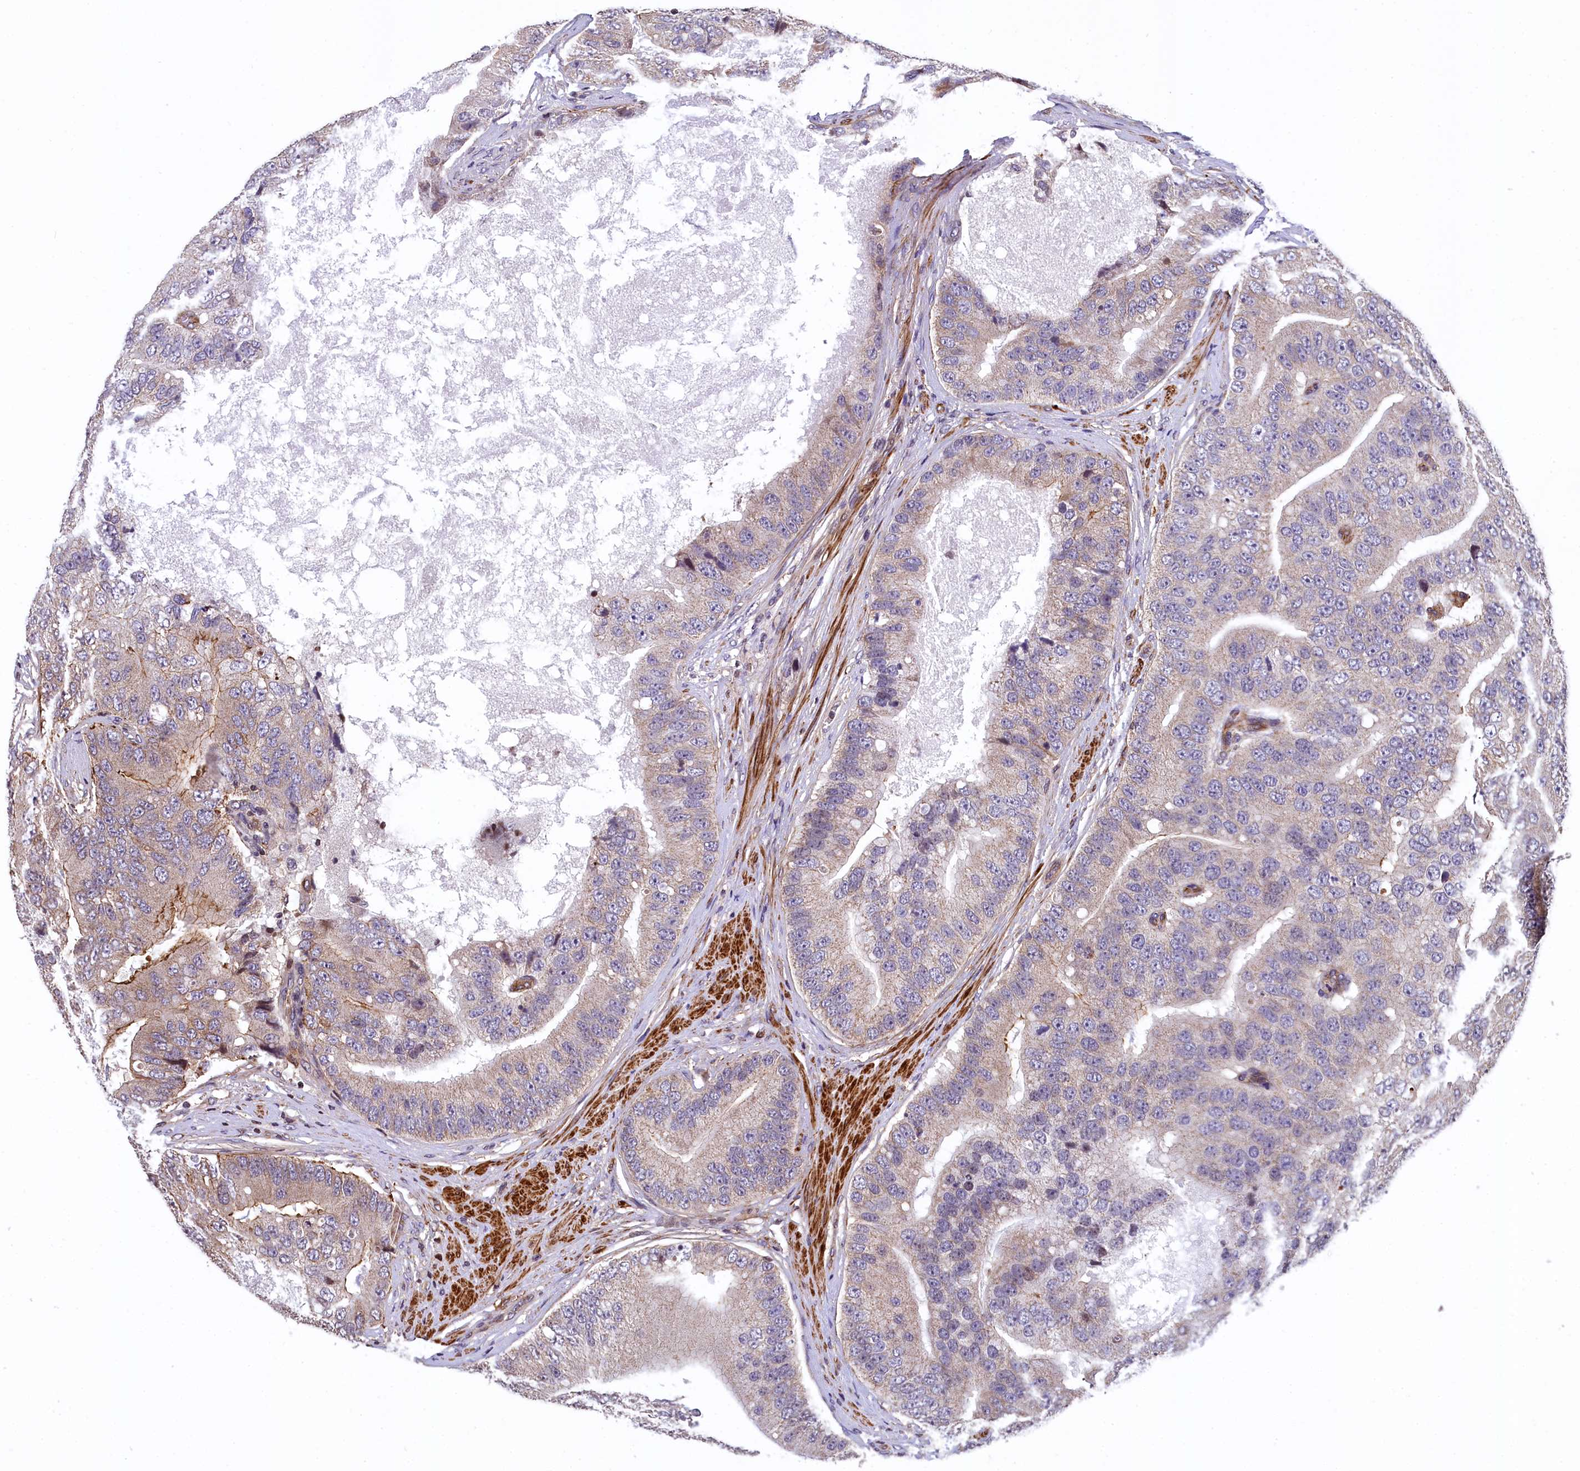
{"staining": {"intensity": "moderate", "quantity": "<25%", "location": "cytoplasmic/membranous"}, "tissue": "prostate cancer", "cell_type": "Tumor cells", "image_type": "cancer", "snomed": [{"axis": "morphology", "description": "Adenocarcinoma, High grade"}, {"axis": "topography", "description": "Prostate"}], "caption": "Protein analysis of prostate cancer tissue displays moderate cytoplasmic/membranous positivity in approximately <25% of tumor cells.", "gene": "ZNF2", "patient": {"sex": "male", "age": 70}}